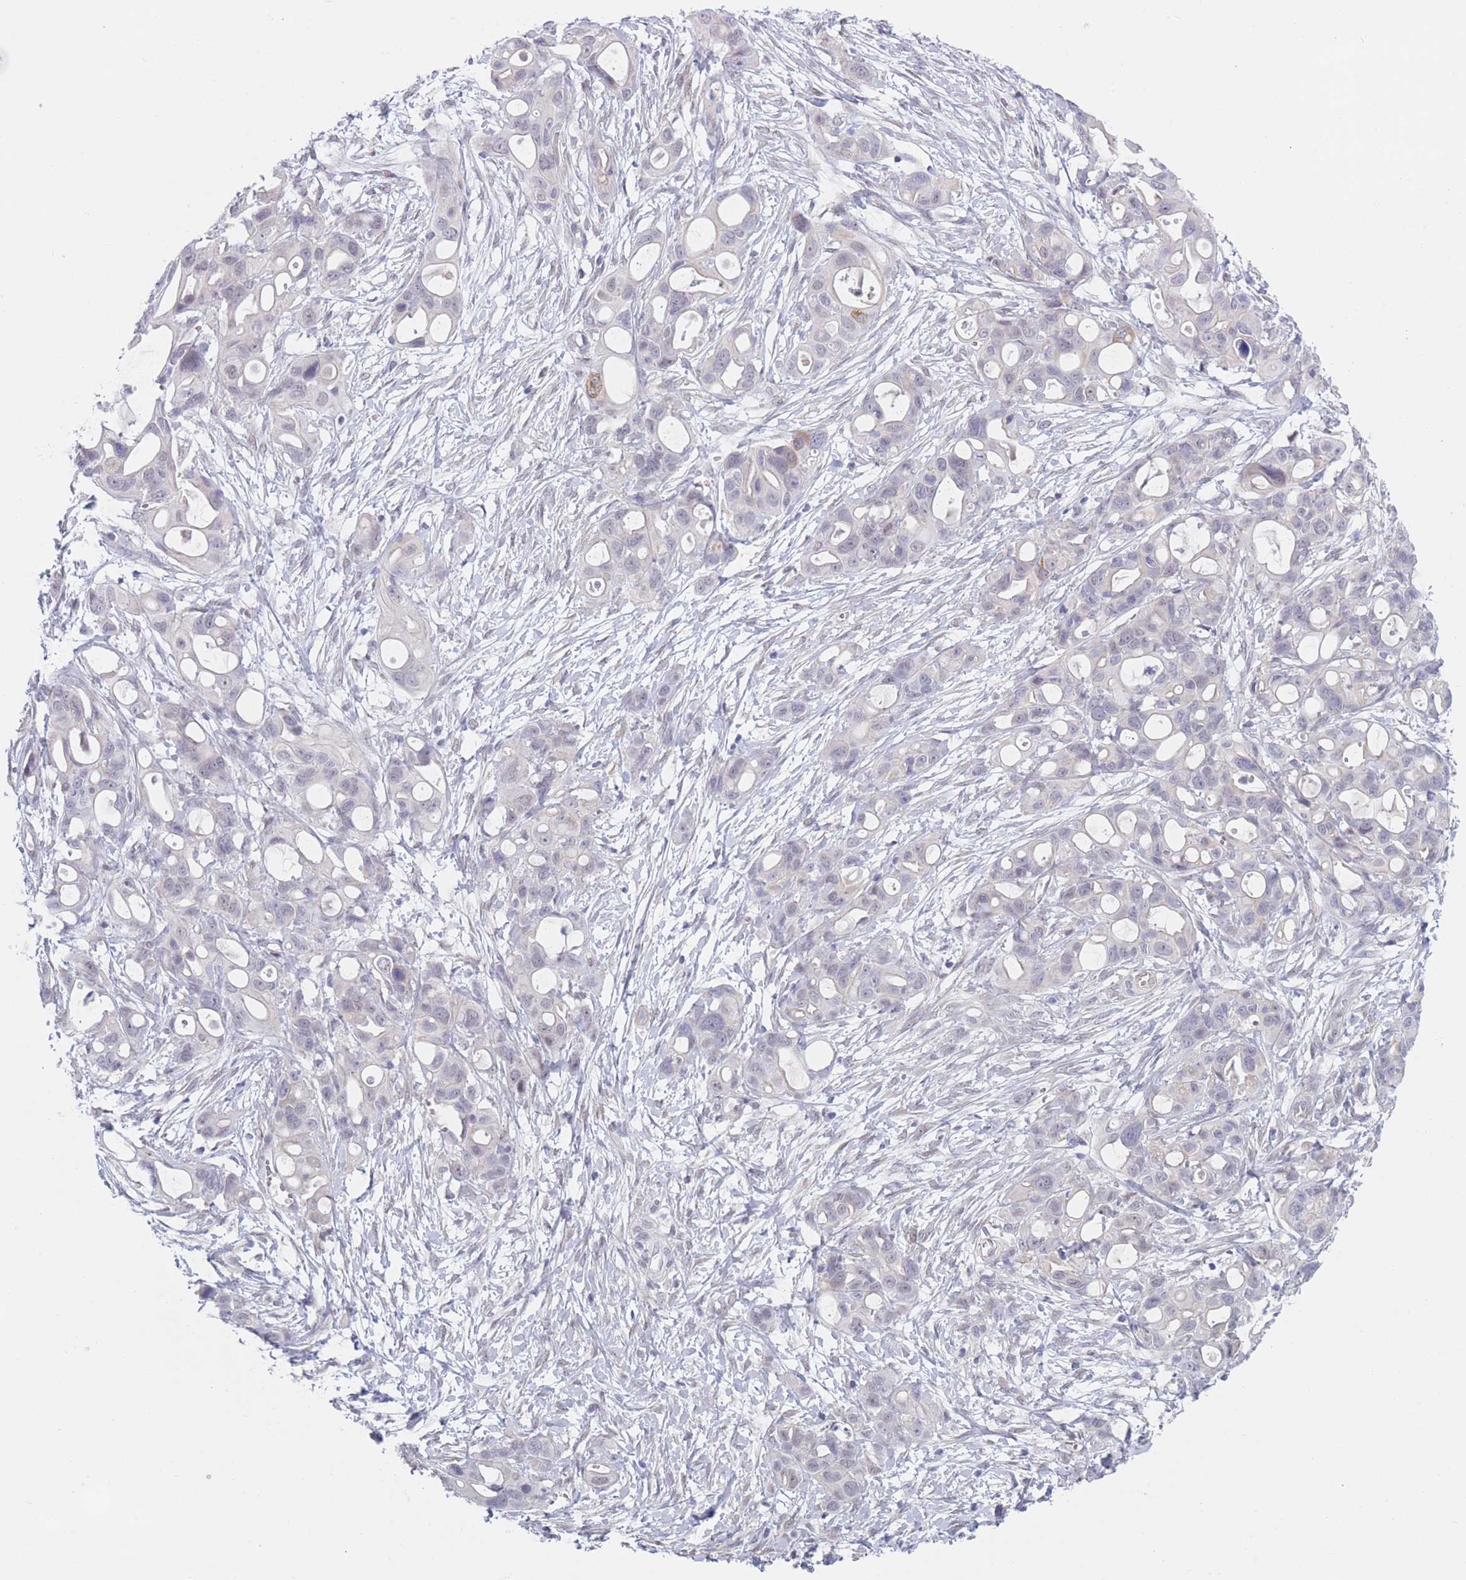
{"staining": {"intensity": "negative", "quantity": "none", "location": "none"}, "tissue": "ovarian cancer", "cell_type": "Tumor cells", "image_type": "cancer", "snomed": [{"axis": "morphology", "description": "Cystadenocarcinoma, mucinous, NOS"}, {"axis": "topography", "description": "Ovary"}], "caption": "Immunohistochemistry histopathology image of human ovarian cancer (mucinous cystadenocarcinoma) stained for a protein (brown), which shows no expression in tumor cells.", "gene": "PODXL", "patient": {"sex": "female", "age": 70}}